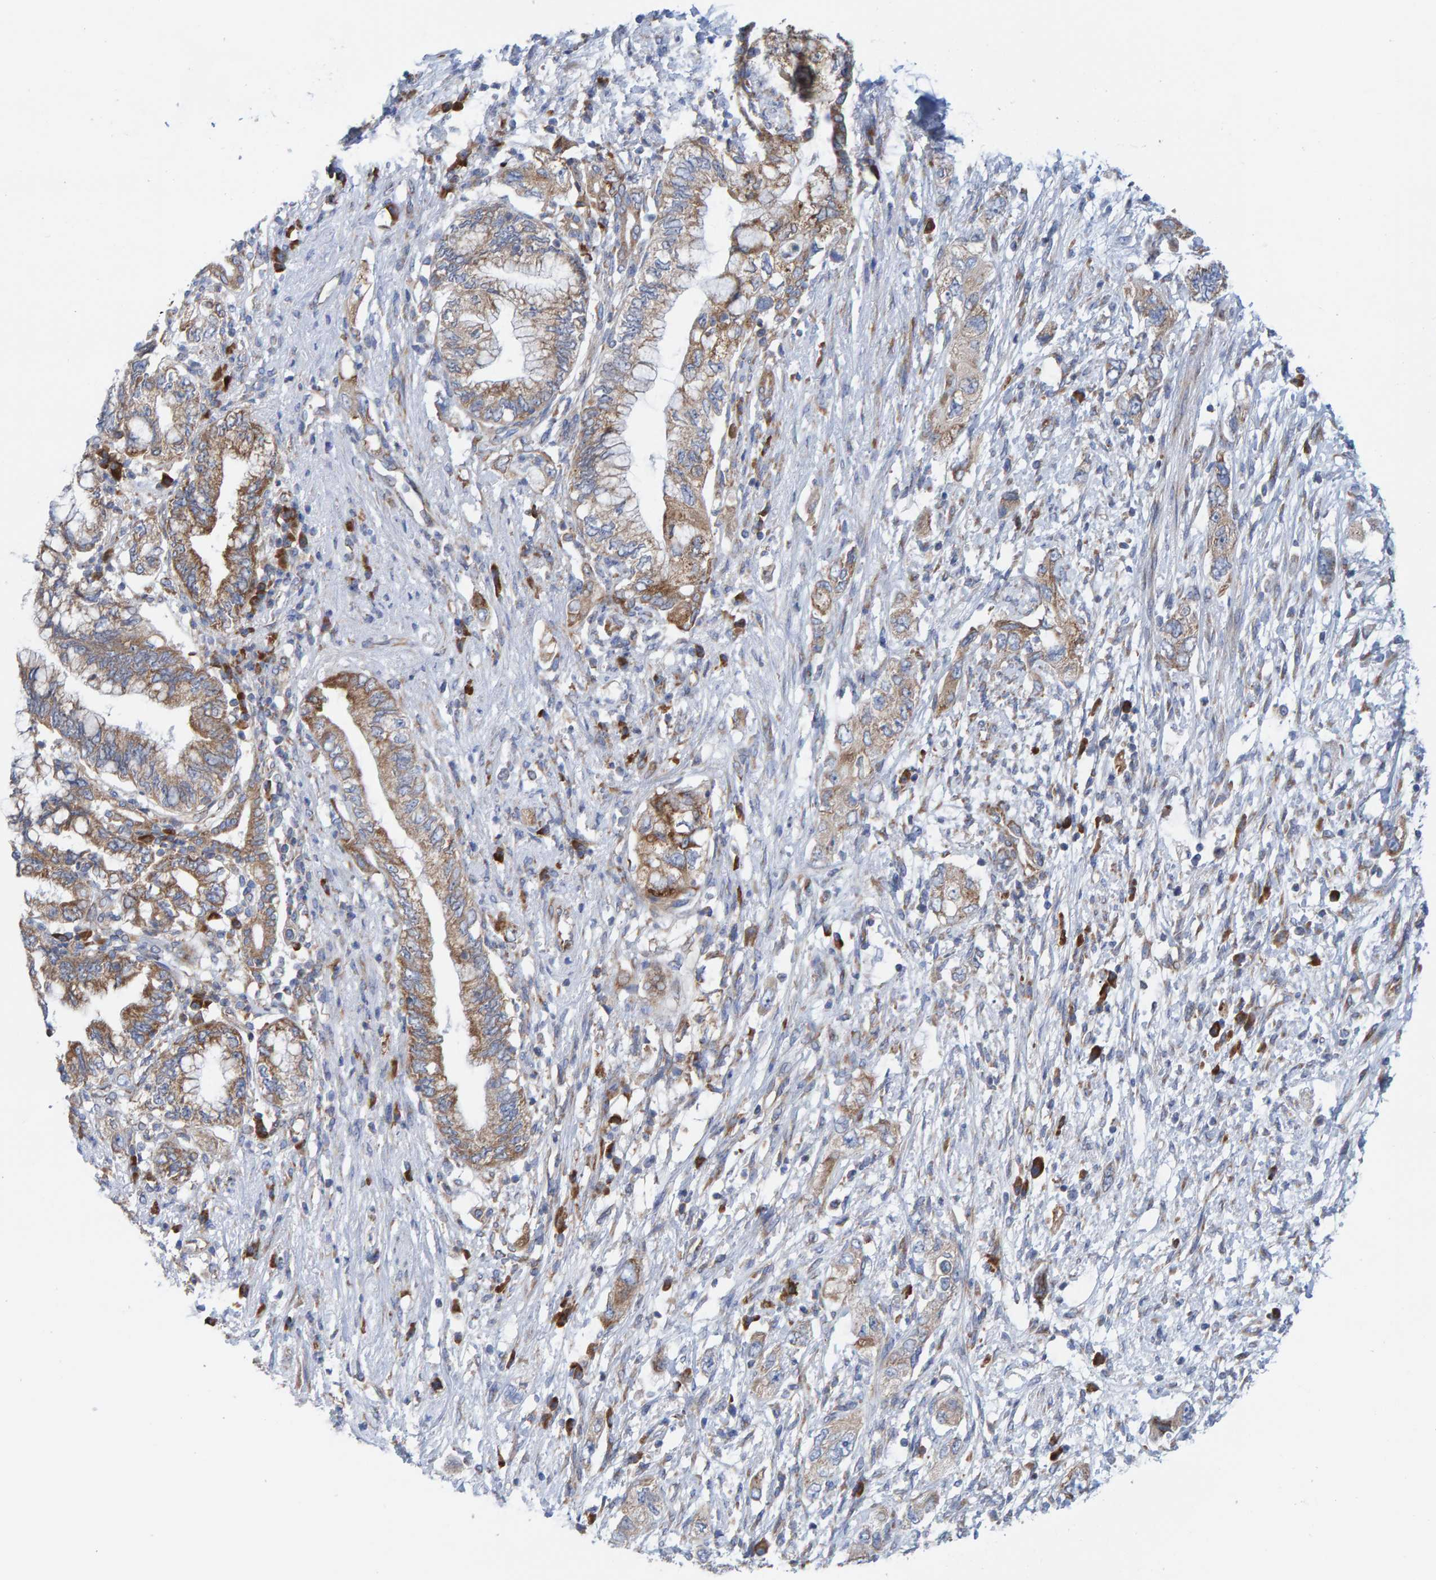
{"staining": {"intensity": "weak", "quantity": ">75%", "location": "cytoplasmic/membranous"}, "tissue": "pancreatic cancer", "cell_type": "Tumor cells", "image_type": "cancer", "snomed": [{"axis": "morphology", "description": "Adenocarcinoma, NOS"}, {"axis": "topography", "description": "Pancreas"}], "caption": "Pancreatic adenocarcinoma stained with a brown dye demonstrates weak cytoplasmic/membranous positive positivity in about >75% of tumor cells.", "gene": "CDK5RAP3", "patient": {"sex": "female", "age": 73}}